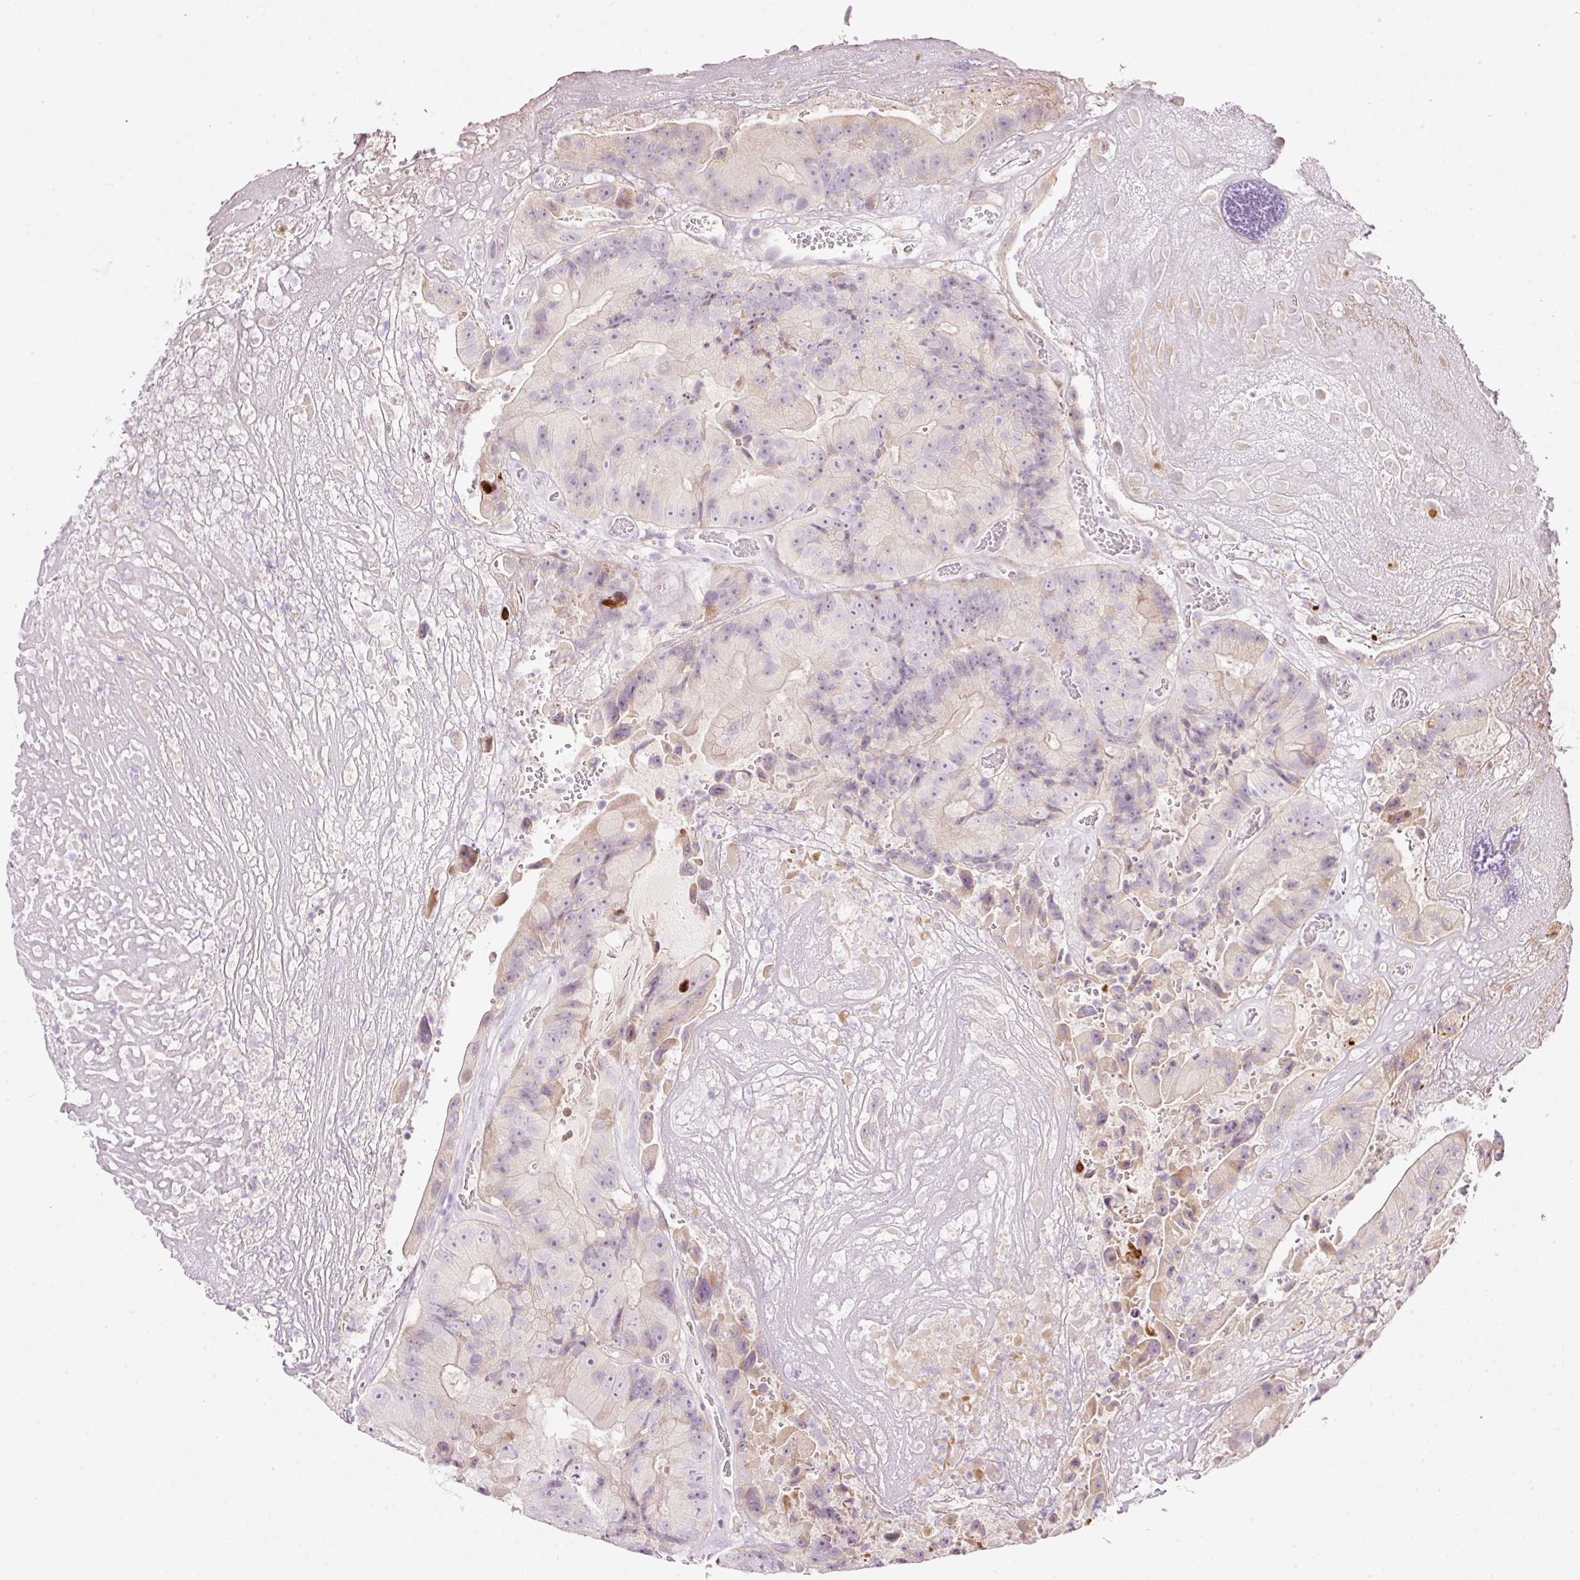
{"staining": {"intensity": "negative", "quantity": "none", "location": "none"}, "tissue": "colorectal cancer", "cell_type": "Tumor cells", "image_type": "cancer", "snomed": [{"axis": "morphology", "description": "Adenocarcinoma, NOS"}, {"axis": "topography", "description": "Colon"}], "caption": "Tumor cells are negative for brown protein staining in colorectal cancer.", "gene": "RSPO2", "patient": {"sex": "female", "age": 86}}